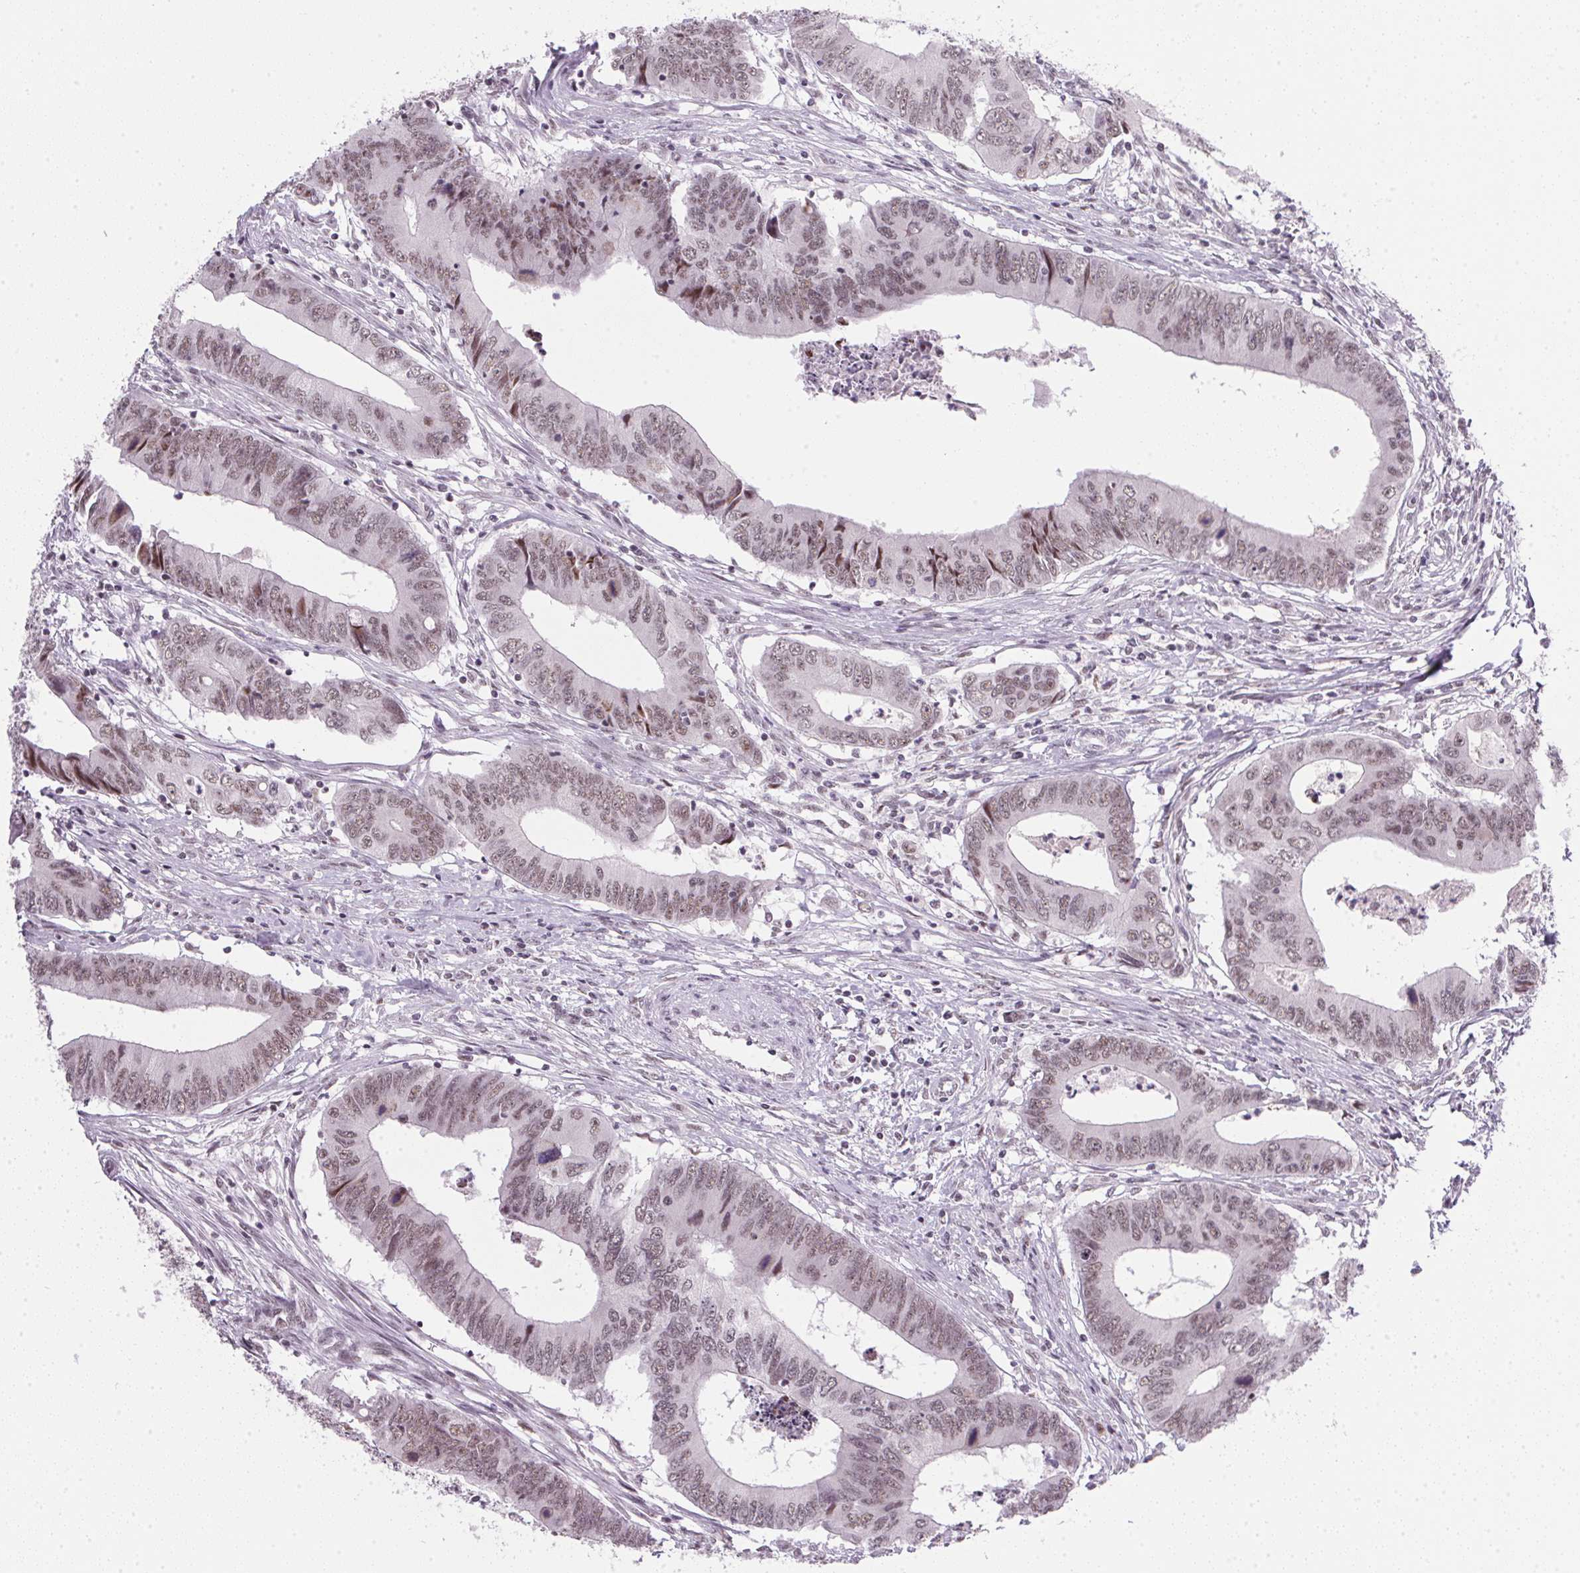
{"staining": {"intensity": "weak", "quantity": ">75%", "location": "nuclear"}, "tissue": "colorectal cancer", "cell_type": "Tumor cells", "image_type": "cancer", "snomed": [{"axis": "morphology", "description": "Adenocarcinoma, NOS"}, {"axis": "topography", "description": "Colon"}], "caption": "Immunohistochemical staining of human colorectal cancer (adenocarcinoma) shows weak nuclear protein positivity in about >75% of tumor cells. (IHC, brightfield microscopy, high magnification).", "gene": "SRSF7", "patient": {"sex": "male", "age": 53}}